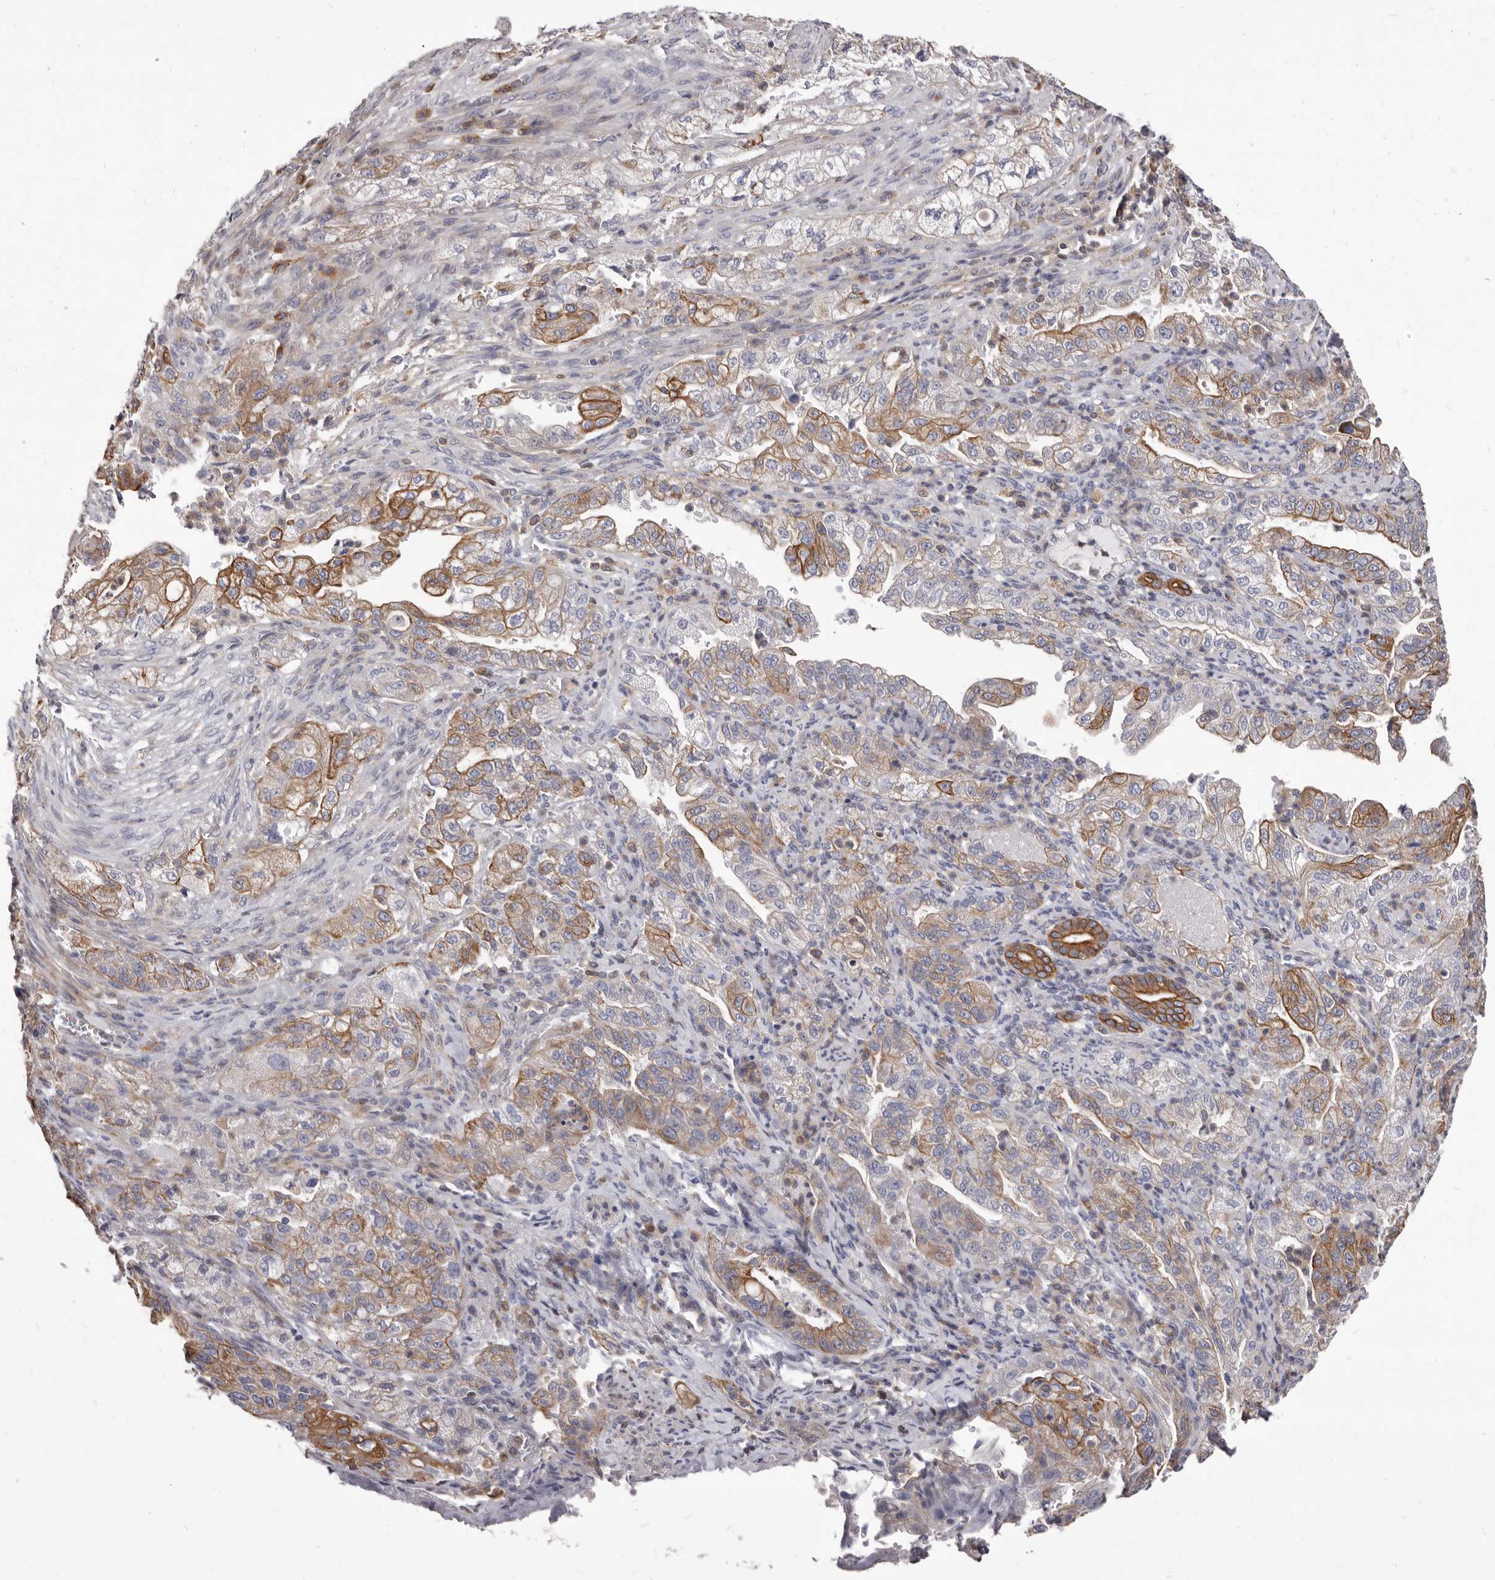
{"staining": {"intensity": "moderate", "quantity": "25%-75%", "location": "cytoplasmic/membranous"}, "tissue": "pancreatic cancer", "cell_type": "Tumor cells", "image_type": "cancer", "snomed": [{"axis": "morphology", "description": "Adenocarcinoma, NOS"}, {"axis": "topography", "description": "Pancreas"}], "caption": "Moderate cytoplasmic/membranous expression for a protein is seen in about 25%-75% of tumor cells of adenocarcinoma (pancreatic) using immunohistochemistry (IHC).", "gene": "NIBAN1", "patient": {"sex": "female", "age": 78}}